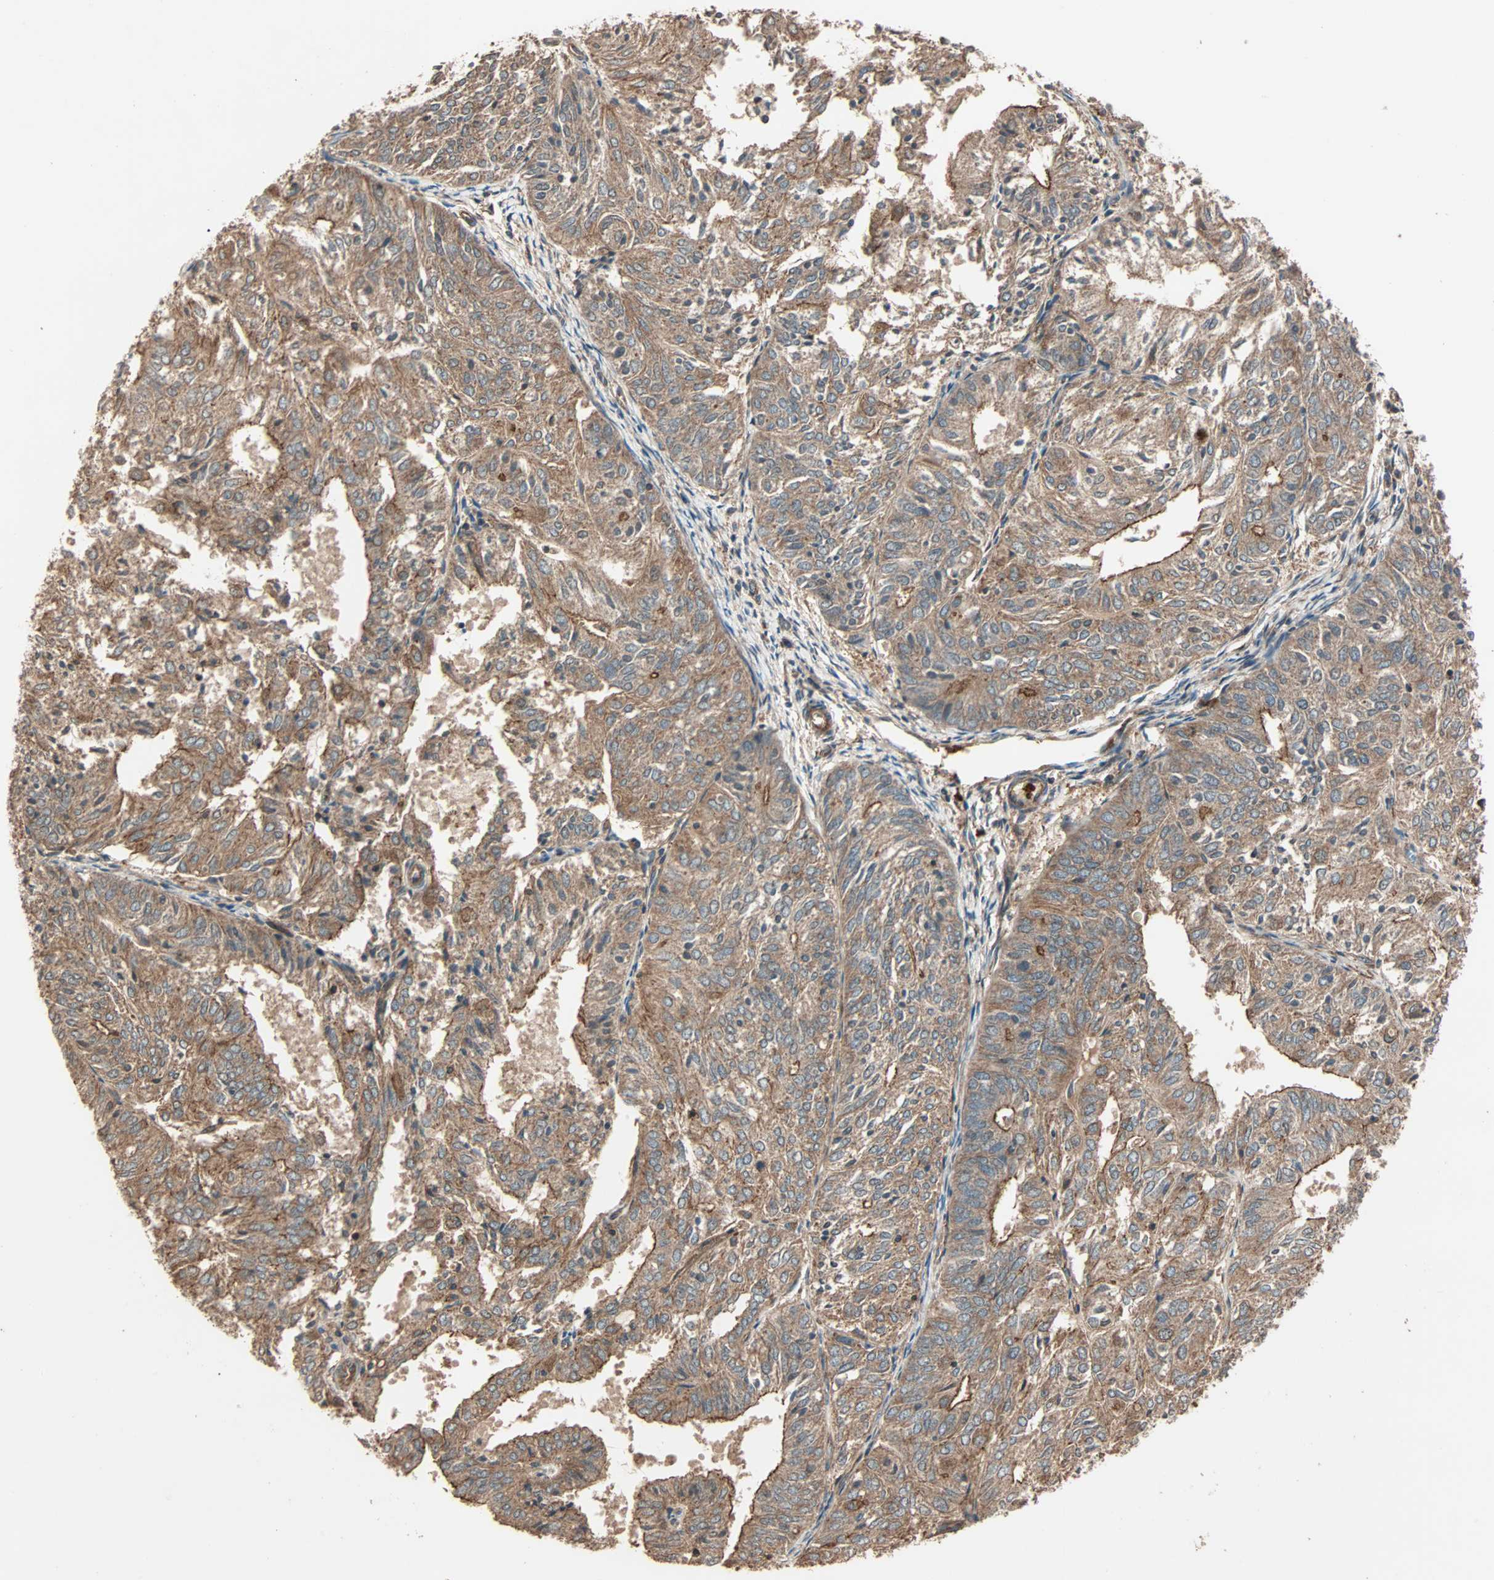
{"staining": {"intensity": "moderate", "quantity": ">75%", "location": "cytoplasmic/membranous"}, "tissue": "endometrial cancer", "cell_type": "Tumor cells", "image_type": "cancer", "snomed": [{"axis": "morphology", "description": "Adenocarcinoma, NOS"}, {"axis": "topography", "description": "Uterus"}], "caption": "High-power microscopy captured an immunohistochemistry (IHC) micrograph of endometrial adenocarcinoma, revealing moderate cytoplasmic/membranous expression in approximately >75% of tumor cells.", "gene": "GCK", "patient": {"sex": "female", "age": 60}}